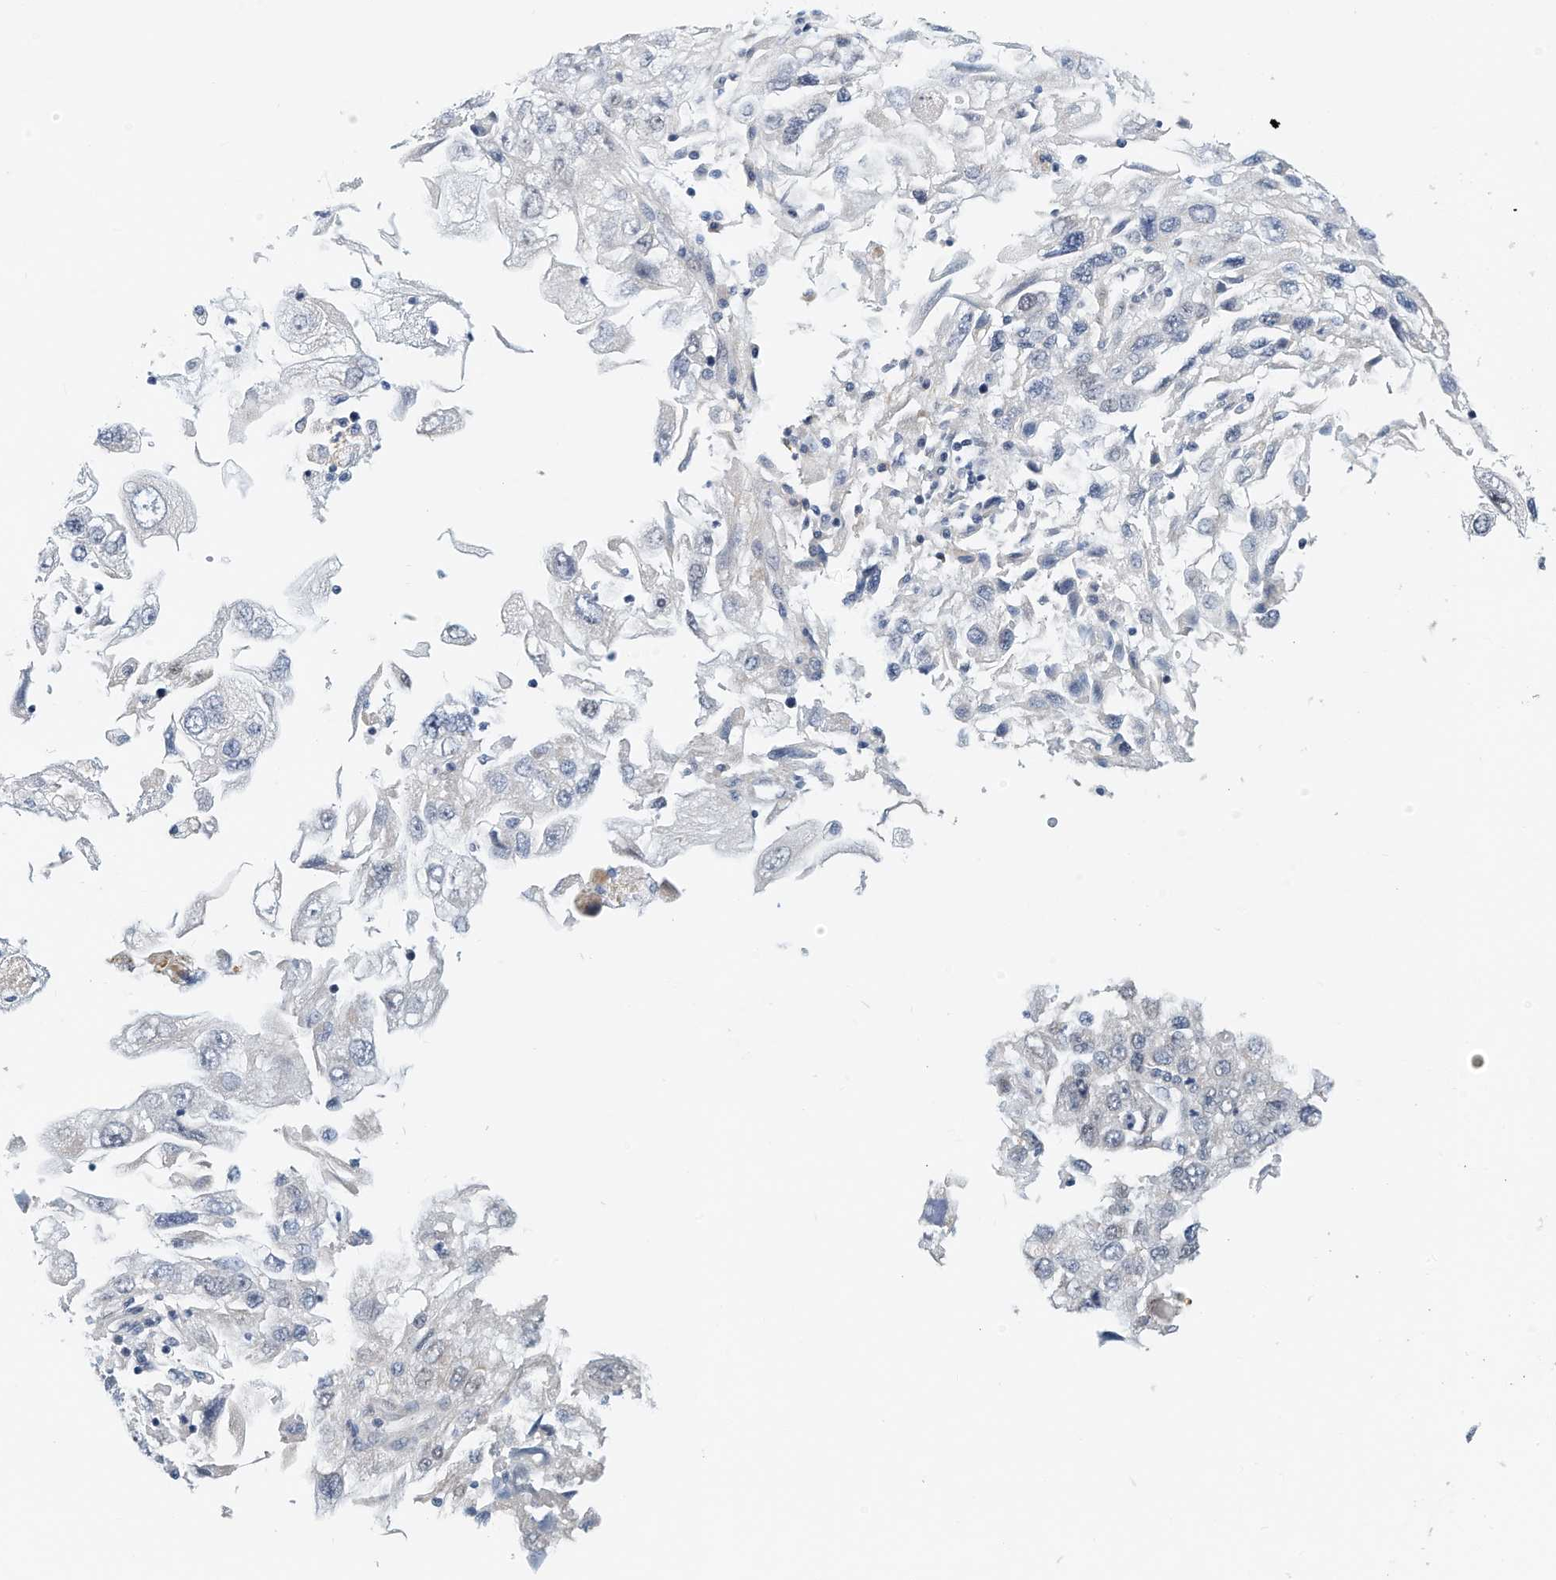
{"staining": {"intensity": "negative", "quantity": "none", "location": "none"}, "tissue": "endometrial cancer", "cell_type": "Tumor cells", "image_type": "cancer", "snomed": [{"axis": "morphology", "description": "Adenocarcinoma, NOS"}, {"axis": "topography", "description": "Endometrium"}], "caption": "A high-resolution histopathology image shows immunohistochemistry (IHC) staining of adenocarcinoma (endometrial), which reveals no significant positivity in tumor cells. Brightfield microscopy of immunohistochemistry (IHC) stained with DAB (3,3'-diaminobenzidine) (brown) and hematoxylin (blue), captured at high magnification.", "gene": "ARHGAP28", "patient": {"sex": "female", "age": 49}}